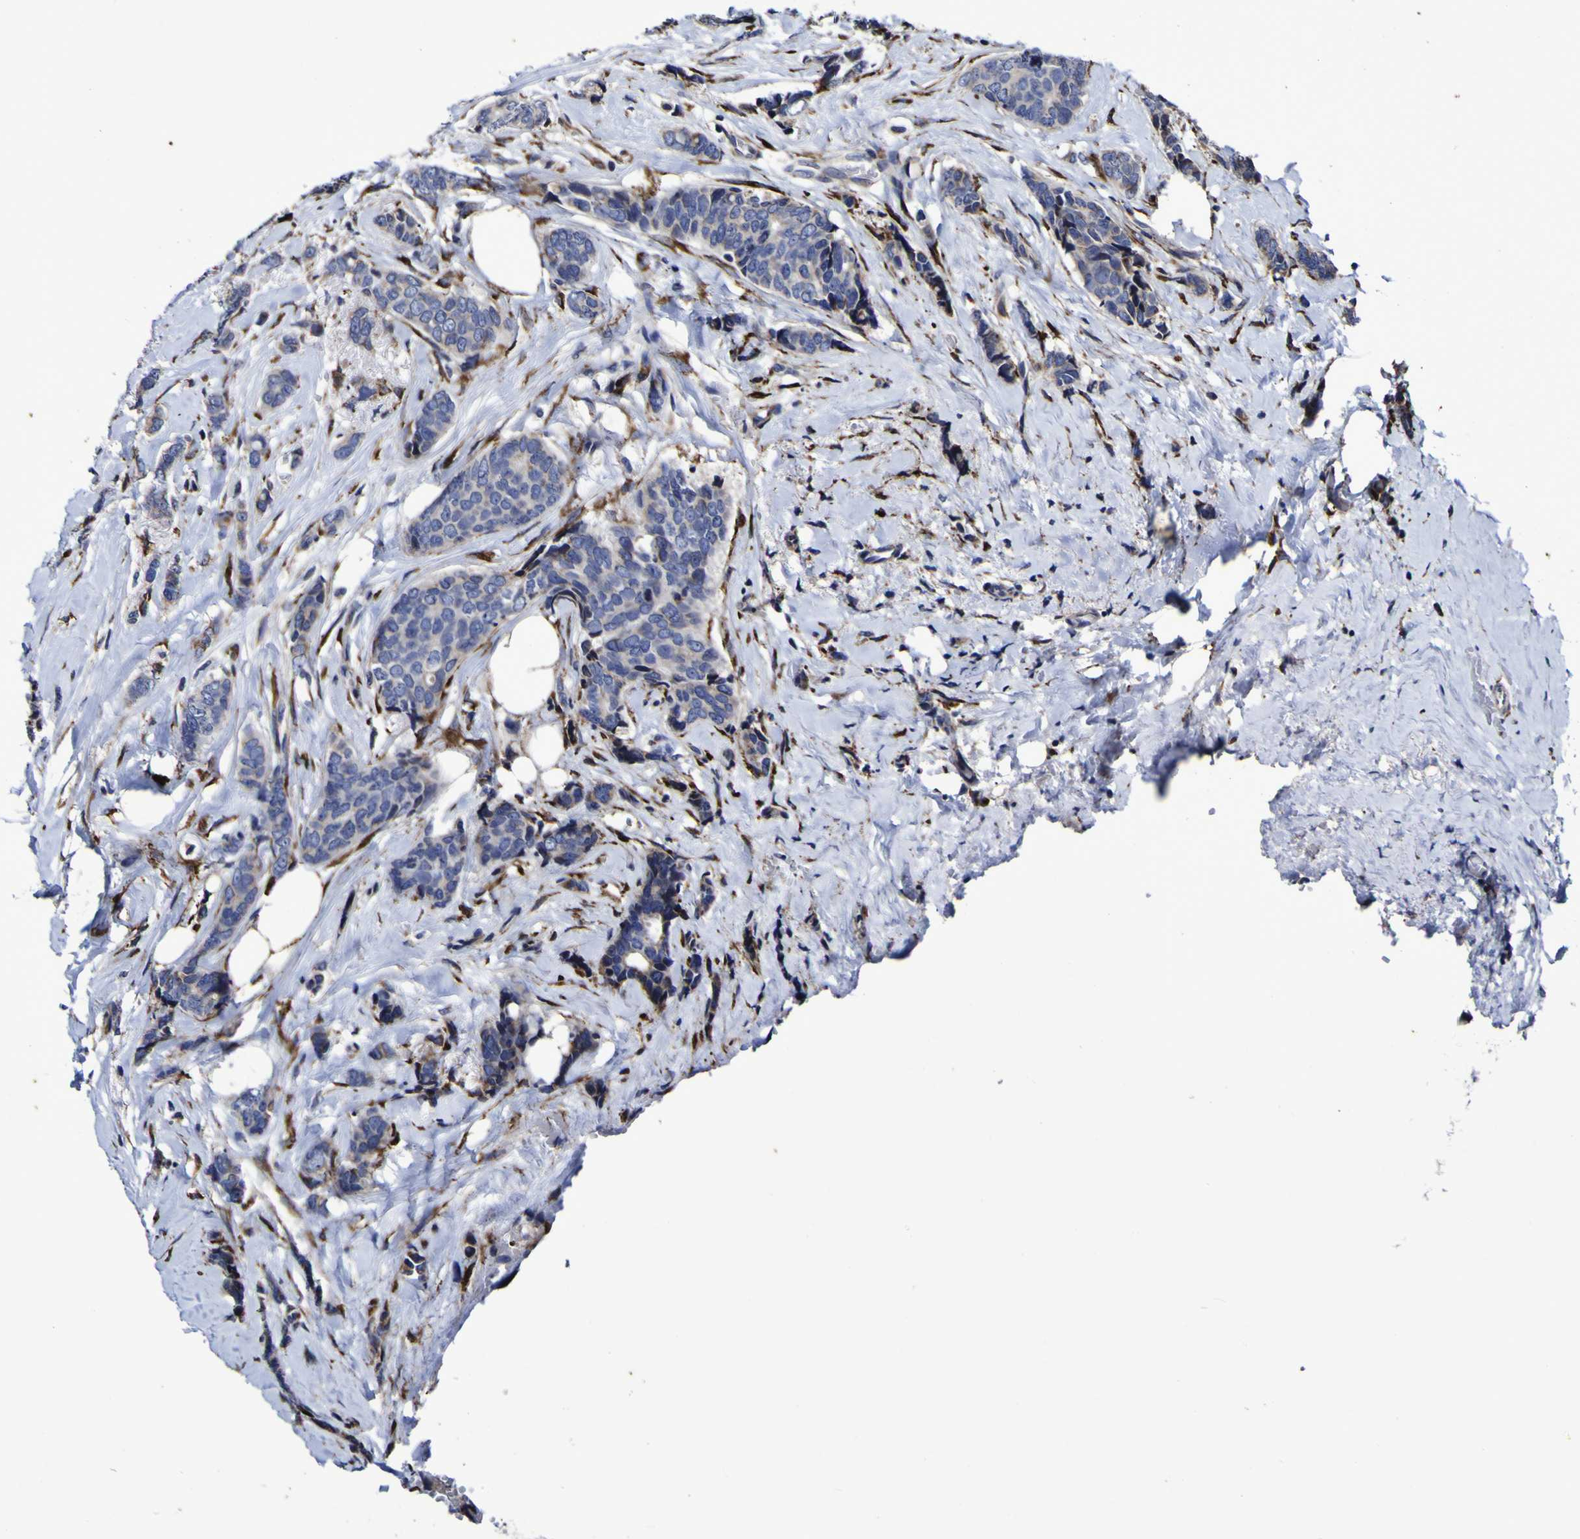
{"staining": {"intensity": "negative", "quantity": "none", "location": "none"}, "tissue": "breast cancer", "cell_type": "Tumor cells", "image_type": "cancer", "snomed": [{"axis": "morphology", "description": "Lobular carcinoma"}, {"axis": "topography", "description": "Skin"}, {"axis": "topography", "description": "Breast"}], "caption": "Histopathology image shows no protein expression in tumor cells of breast cancer tissue.", "gene": "P3H1", "patient": {"sex": "female", "age": 46}}